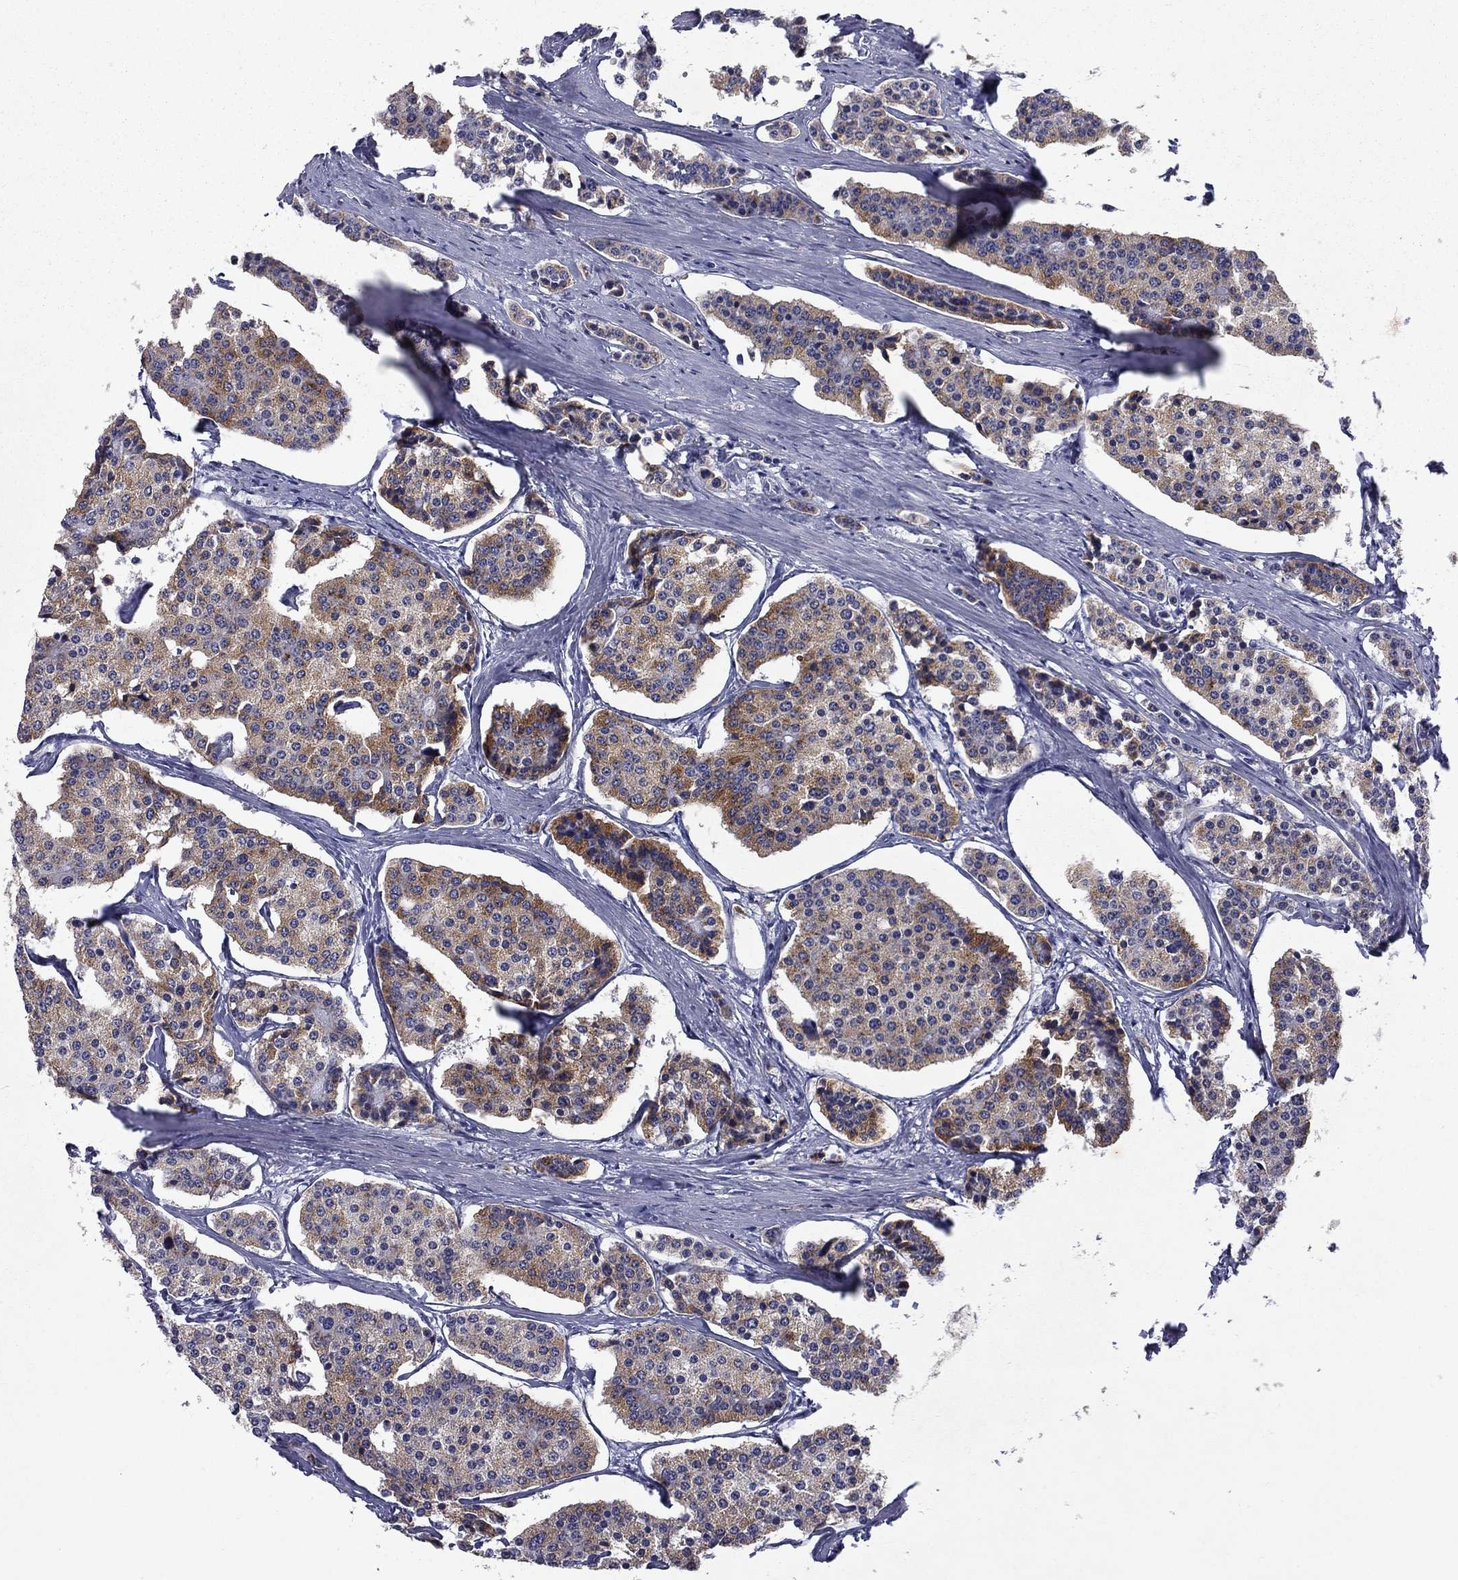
{"staining": {"intensity": "moderate", "quantity": "<25%", "location": "cytoplasmic/membranous"}, "tissue": "carcinoid", "cell_type": "Tumor cells", "image_type": "cancer", "snomed": [{"axis": "morphology", "description": "Carcinoid, malignant, NOS"}, {"axis": "topography", "description": "Small intestine"}], "caption": "Carcinoid tissue exhibits moderate cytoplasmic/membranous positivity in approximately <25% of tumor cells", "gene": "MADCAM1", "patient": {"sex": "female", "age": 65}}